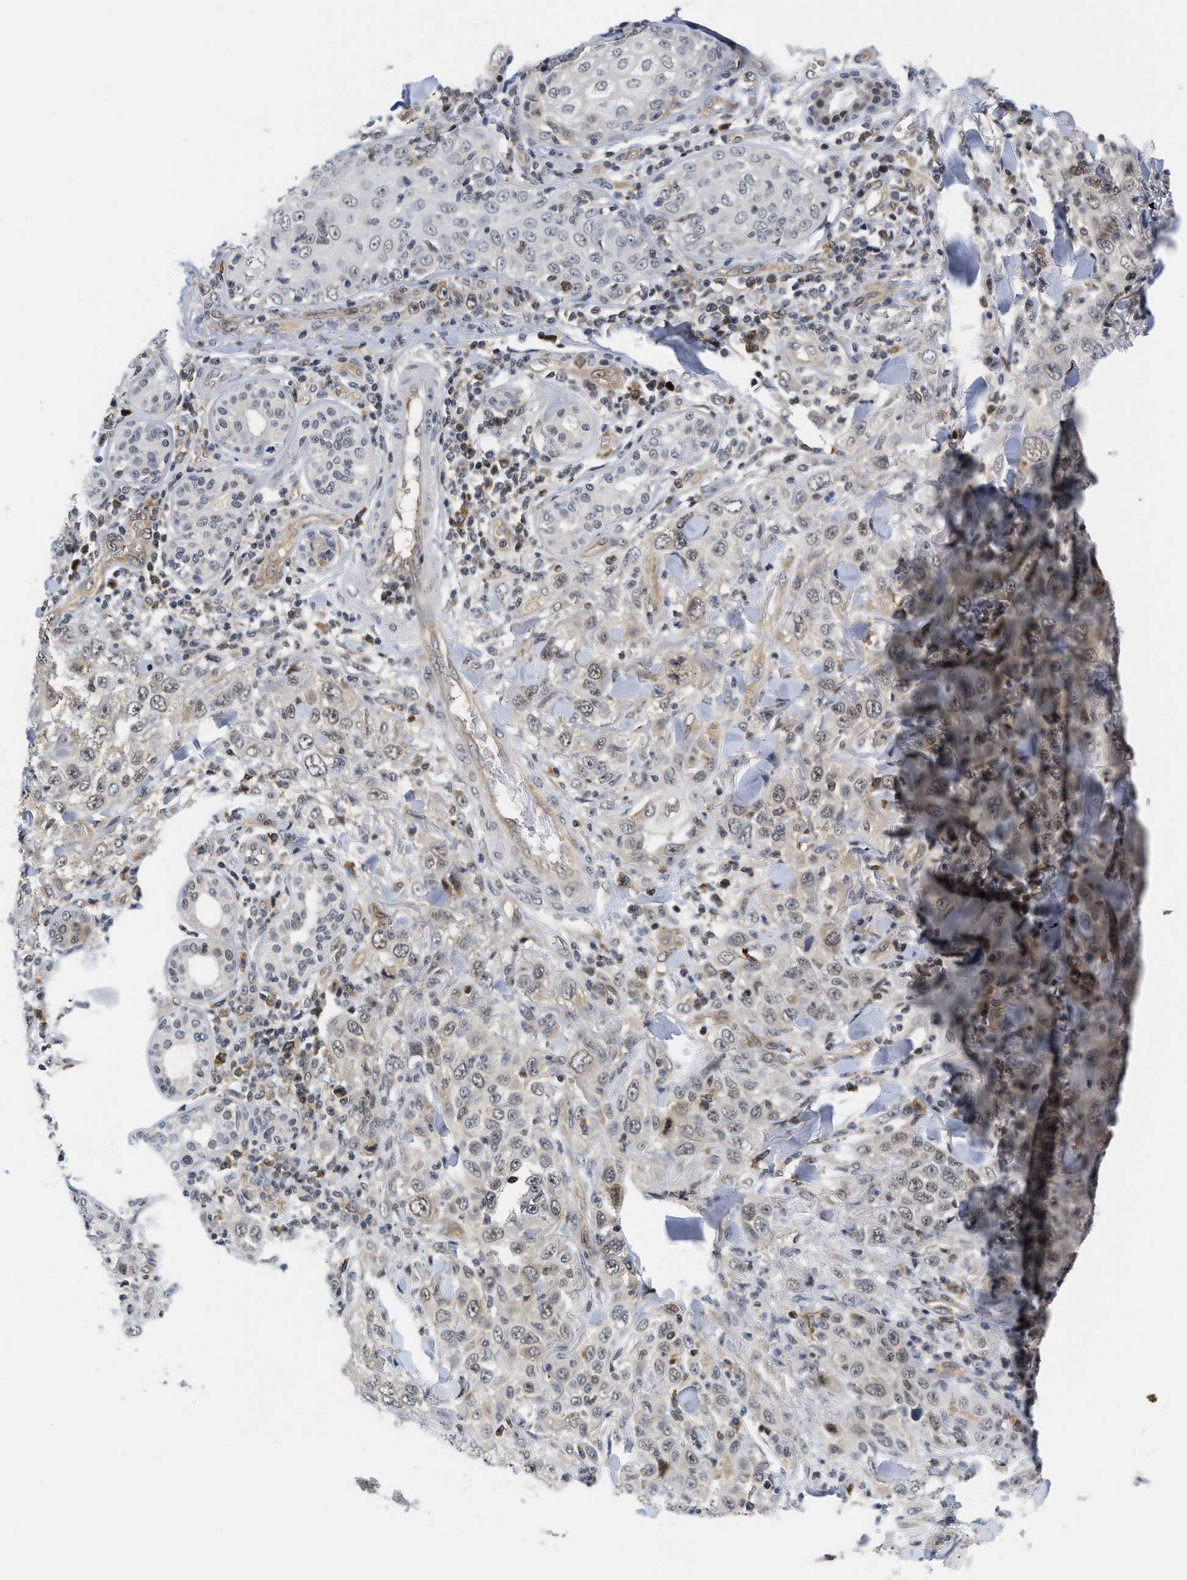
{"staining": {"intensity": "weak", "quantity": "25%-75%", "location": "cytoplasmic/membranous"}, "tissue": "skin cancer", "cell_type": "Tumor cells", "image_type": "cancer", "snomed": [{"axis": "morphology", "description": "Squamous cell carcinoma, NOS"}, {"axis": "topography", "description": "Skin"}], "caption": "Skin squamous cell carcinoma stained with DAB immunohistochemistry reveals low levels of weak cytoplasmic/membranous positivity in approximately 25%-75% of tumor cells.", "gene": "HIF1A", "patient": {"sex": "female", "age": 88}}